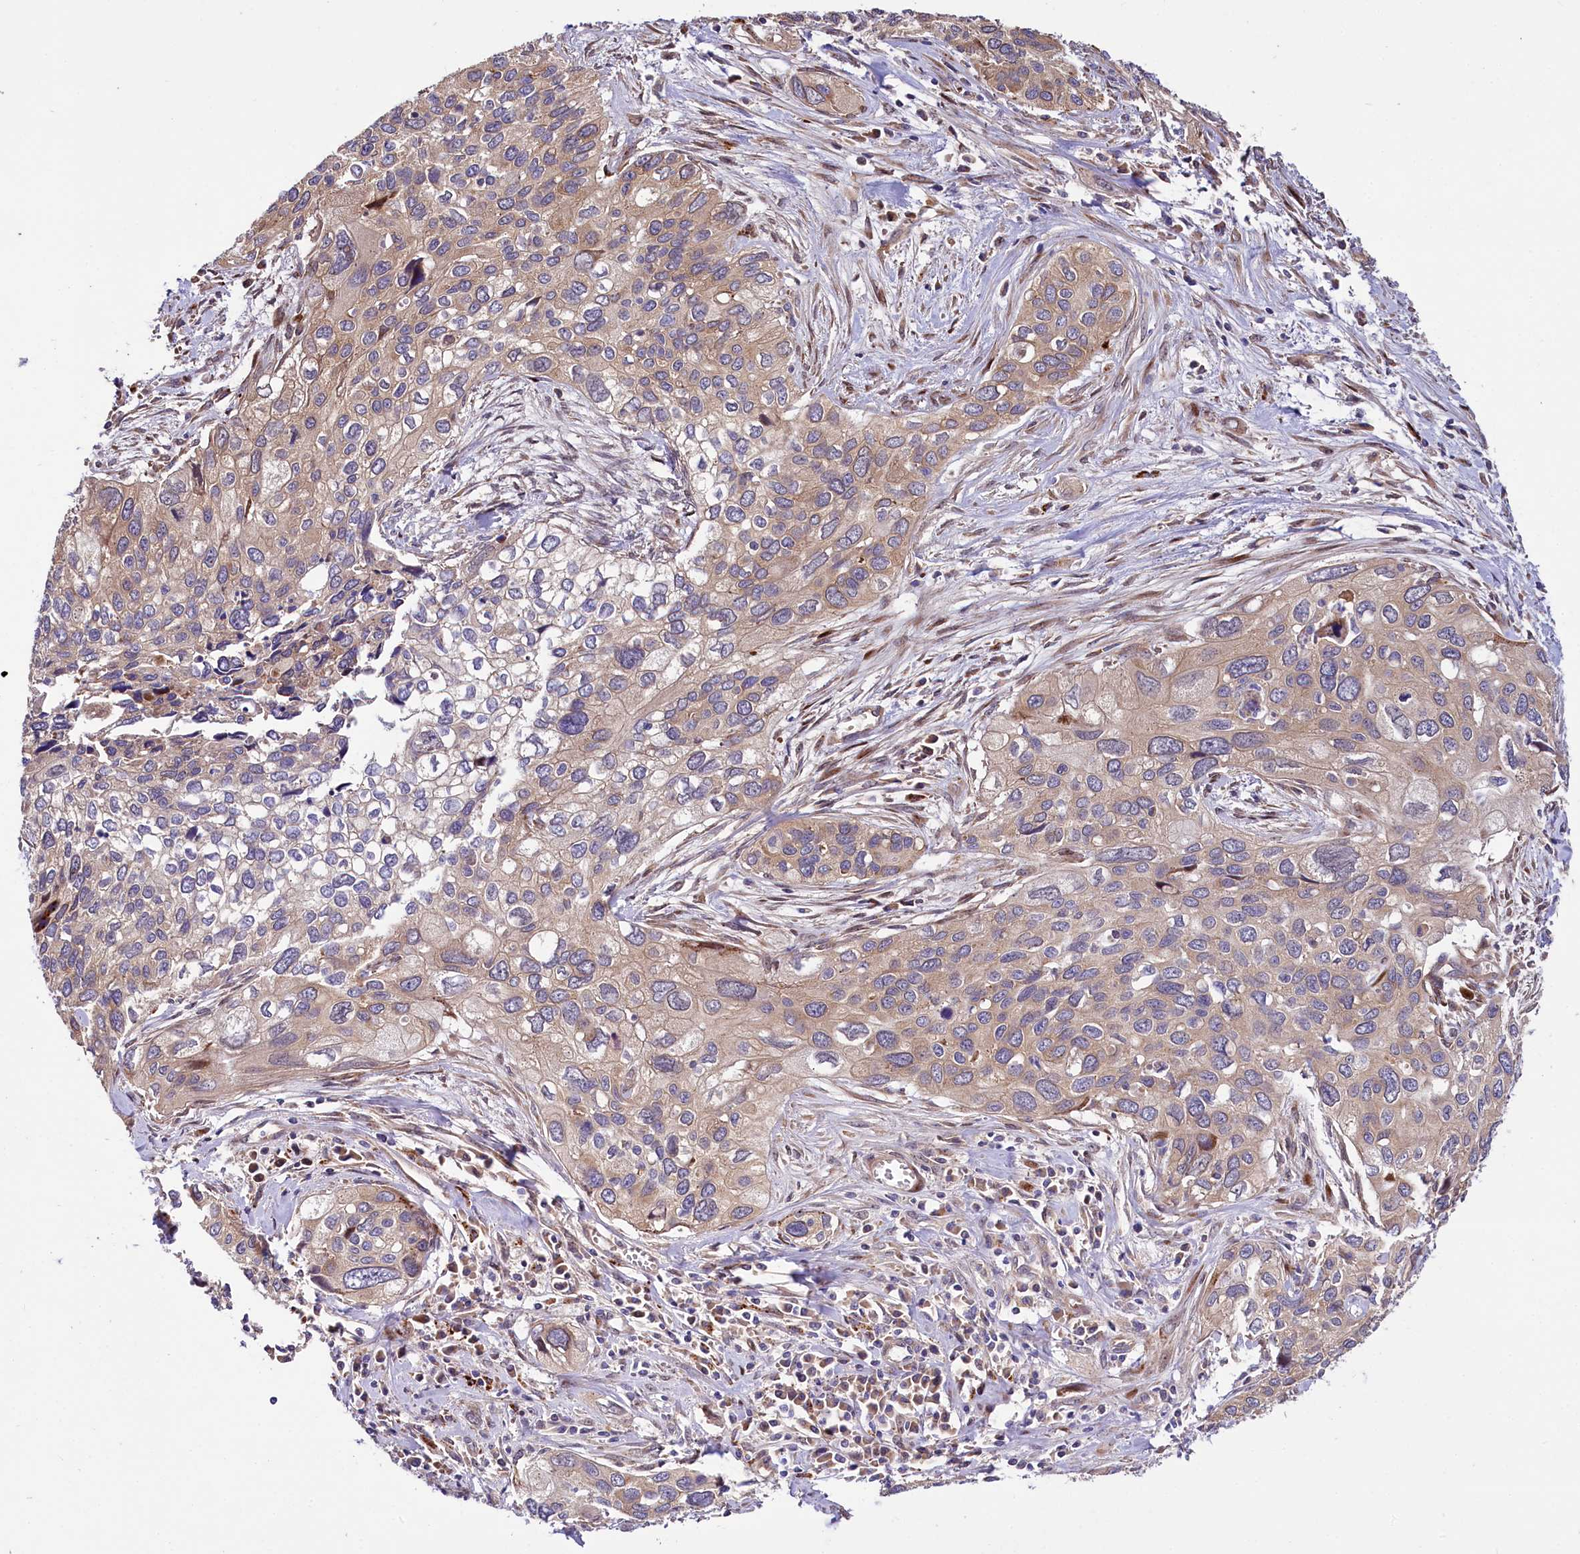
{"staining": {"intensity": "weak", "quantity": ">75%", "location": "cytoplasmic/membranous"}, "tissue": "cervical cancer", "cell_type": "Tumor cells", "image_type": "cancer", "snomed": [{"axis": "morphology", "description": "Squamous cell carcinoma, NOS"}, {"axis": "topography", "description": "Cervix"}], "caption": "This is an image of immunohistochemistry (IHC) staining of cervical cancer, which shows weak positivity in the cytoplasmic/membranous of tumor cells.", "gene": "PDZRN3", "patient": {"sex": "female", "age": 55}}